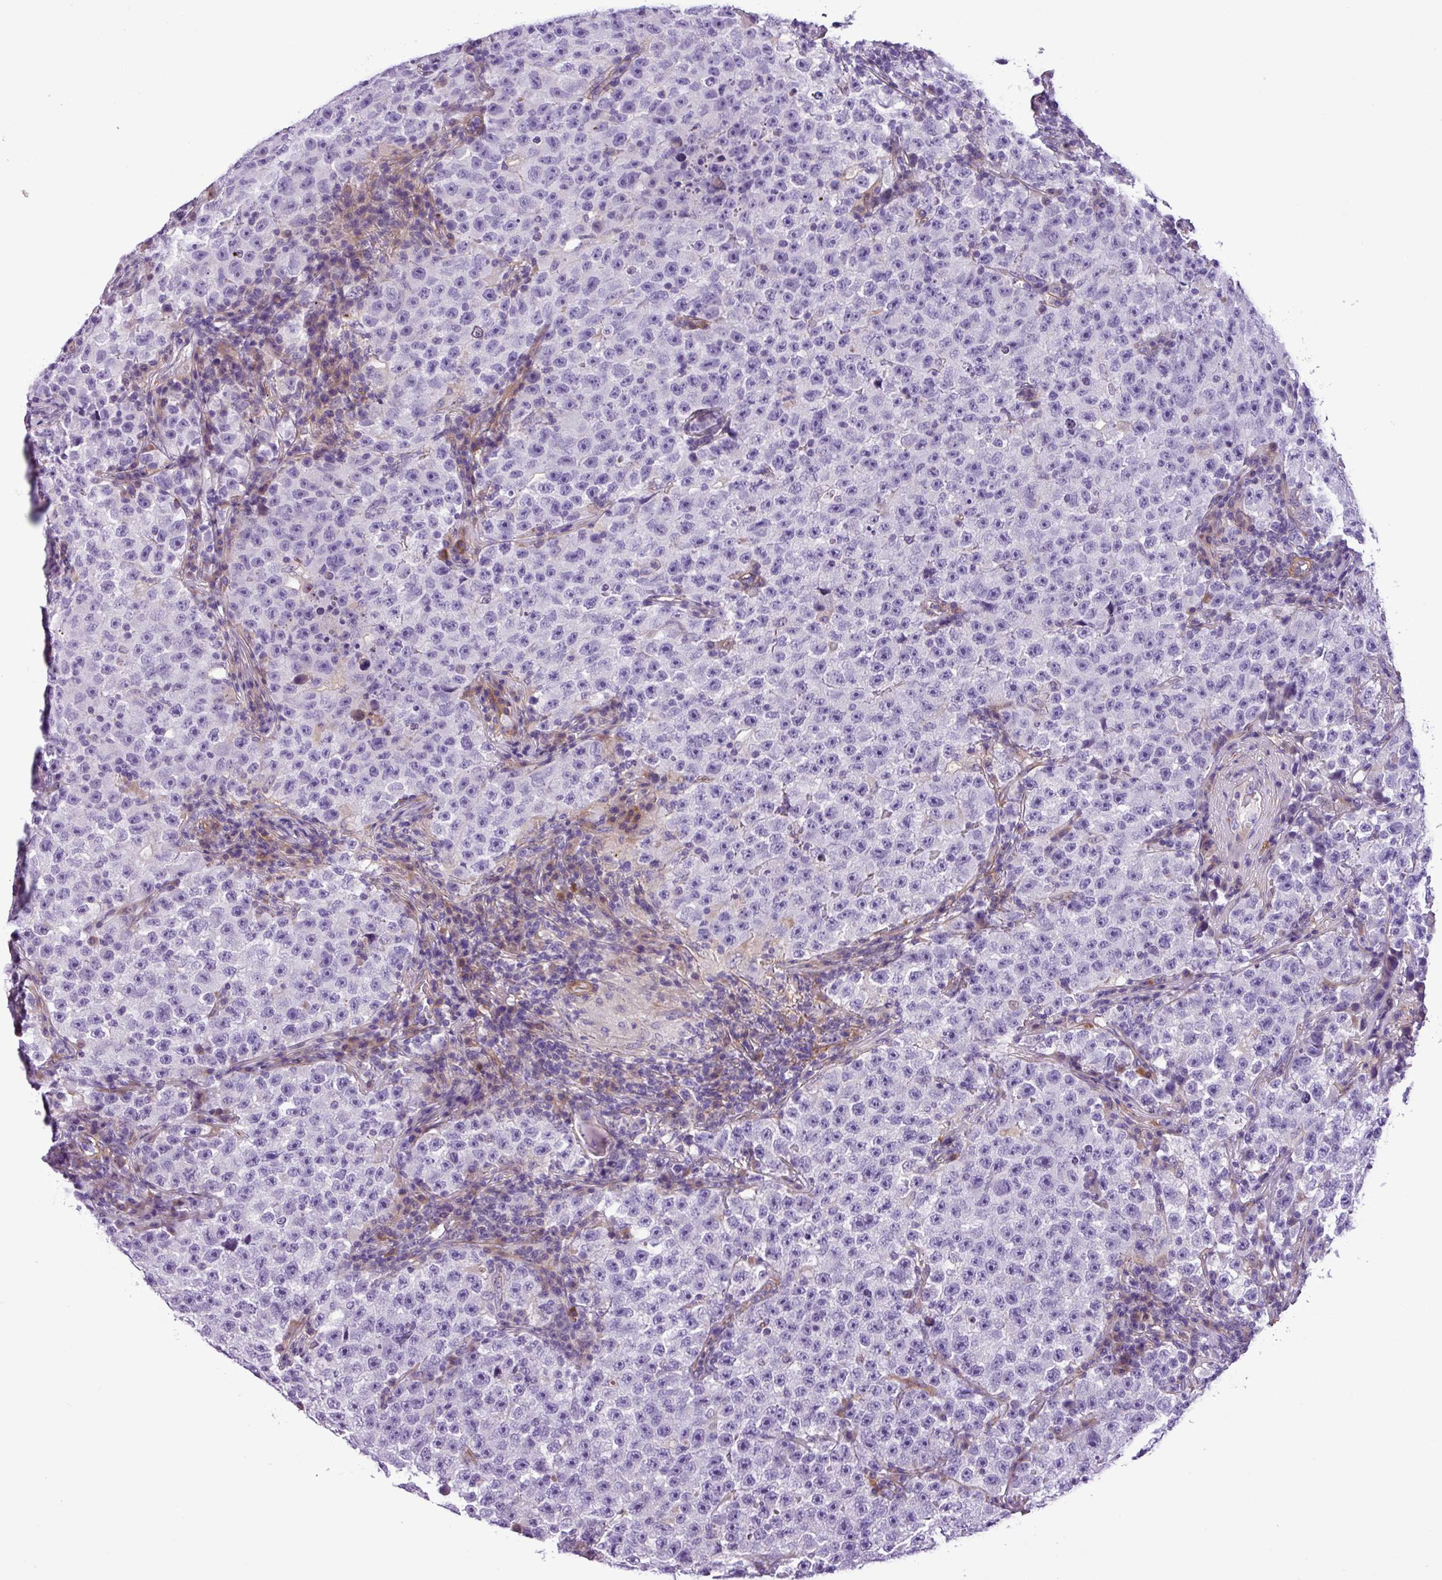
{"staining": {"intensity": "negative", "quantity": "none", "location": "none"}, "tissue": "testis cancer", "cell_type": "Tumor cells", "image_type": "cancer", "snomed": [{"axis": "morphology", "description": "Seminoma, NOS"}, {"axis": "topography", "description": "Testis"}], "caption": "High magnification brightfield microscopy of testis cancer stained with DAB (brown) and counterstained with hematoxylin (blue): tumor cells show no significant positivity.", "gene": "C11orf91", "patient": {"sex": "male", "age": 22}}